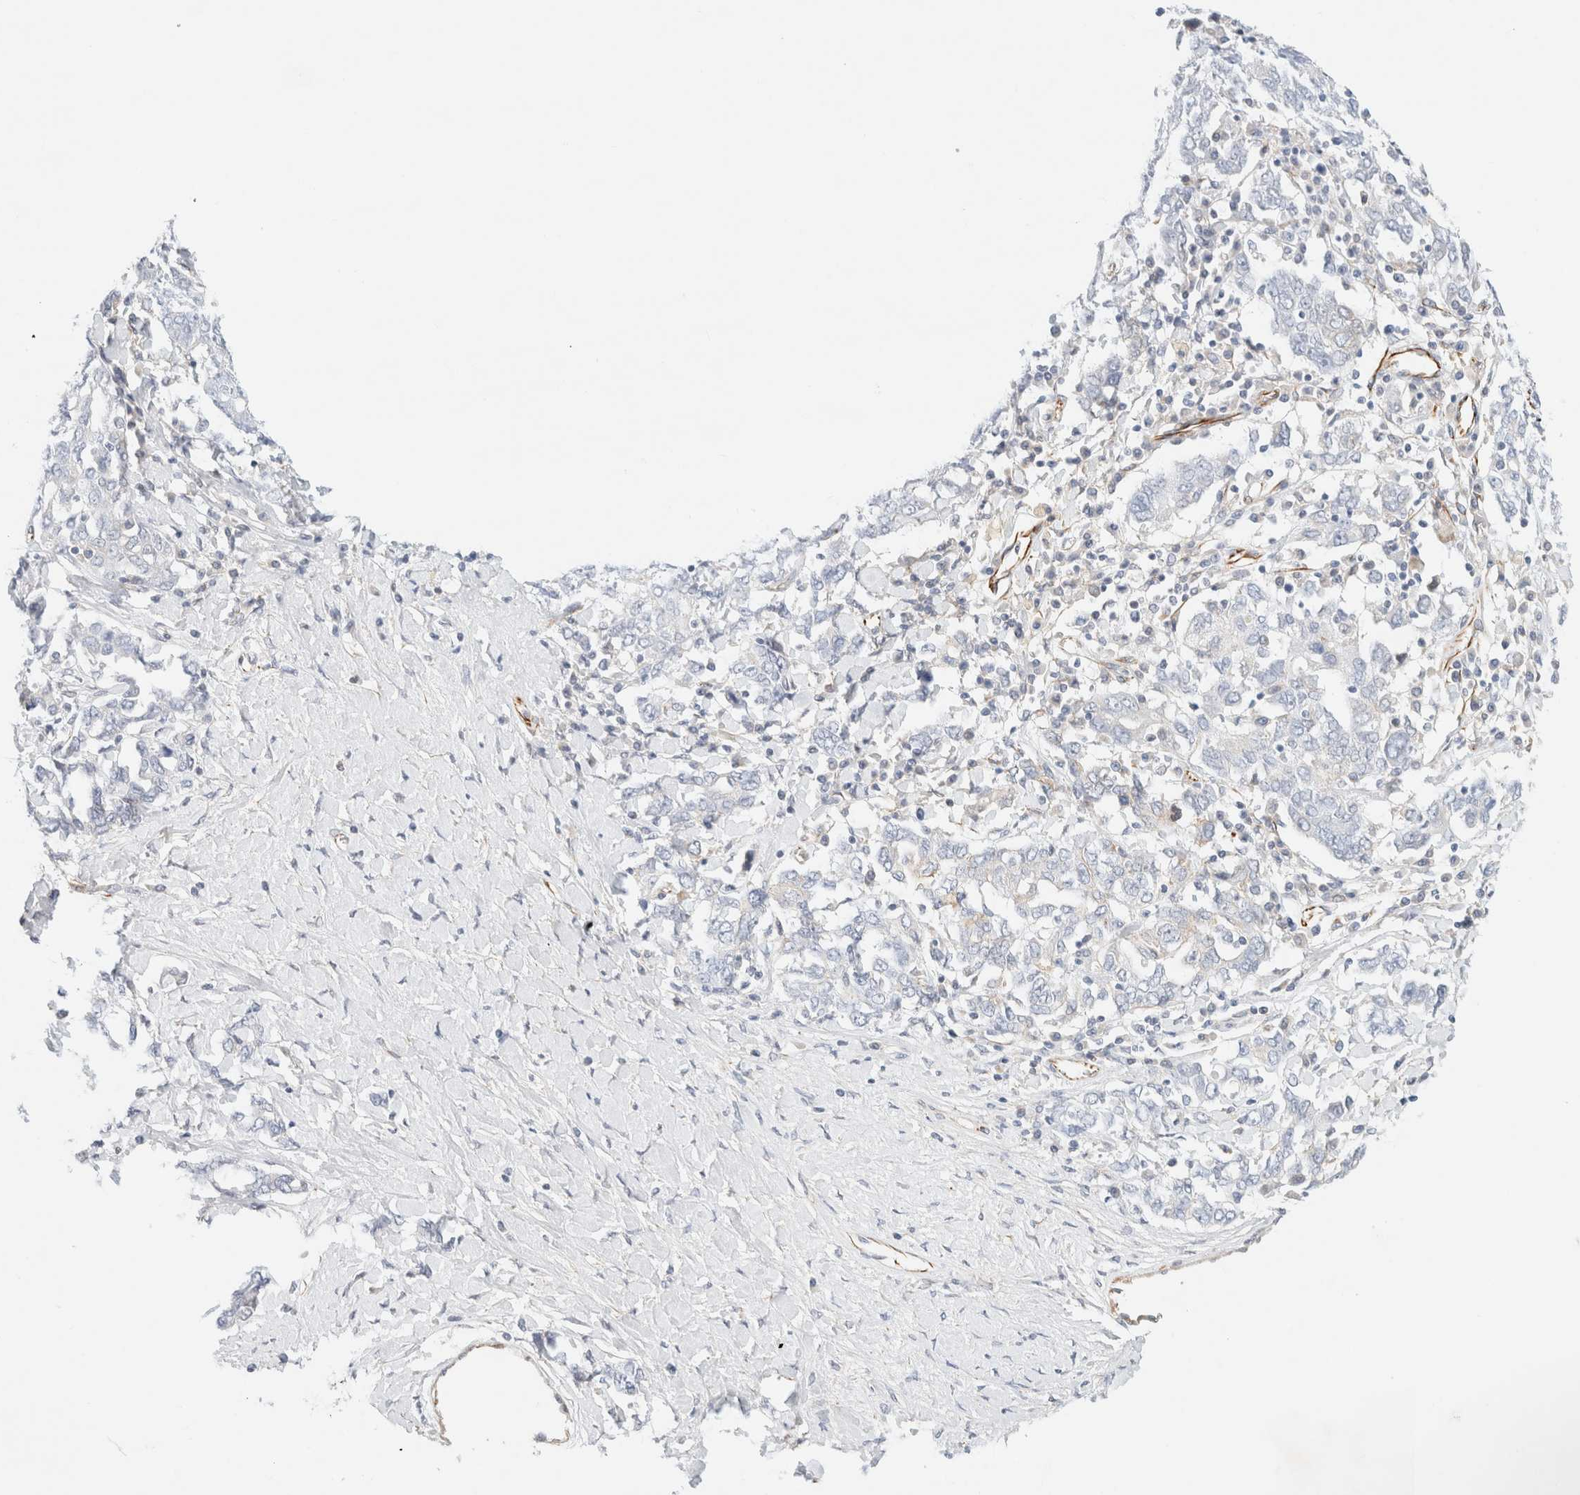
{"staining": {"intensity": "negative", "quantity": "none", "location": "none"}, "tissue": "ovarian cancer", "cell_type": "Tumor cells", "image_type": "cancer", "snomed": [{"axis": "morphology", "description": "Carcinoma, endometroid"}, {"axis": "topography", "description": "Ovary"}], "caption": "Tumor cells show no significant protein positivity in ovarian cancer. The staining was performed using DAB to visualize the protein expression in brown, while the nuclei were stained in blue with hematoxylin (Magnification: 20x).", "gene": "SLC25A48", "patient": {"sex": "female", "age": 62}}